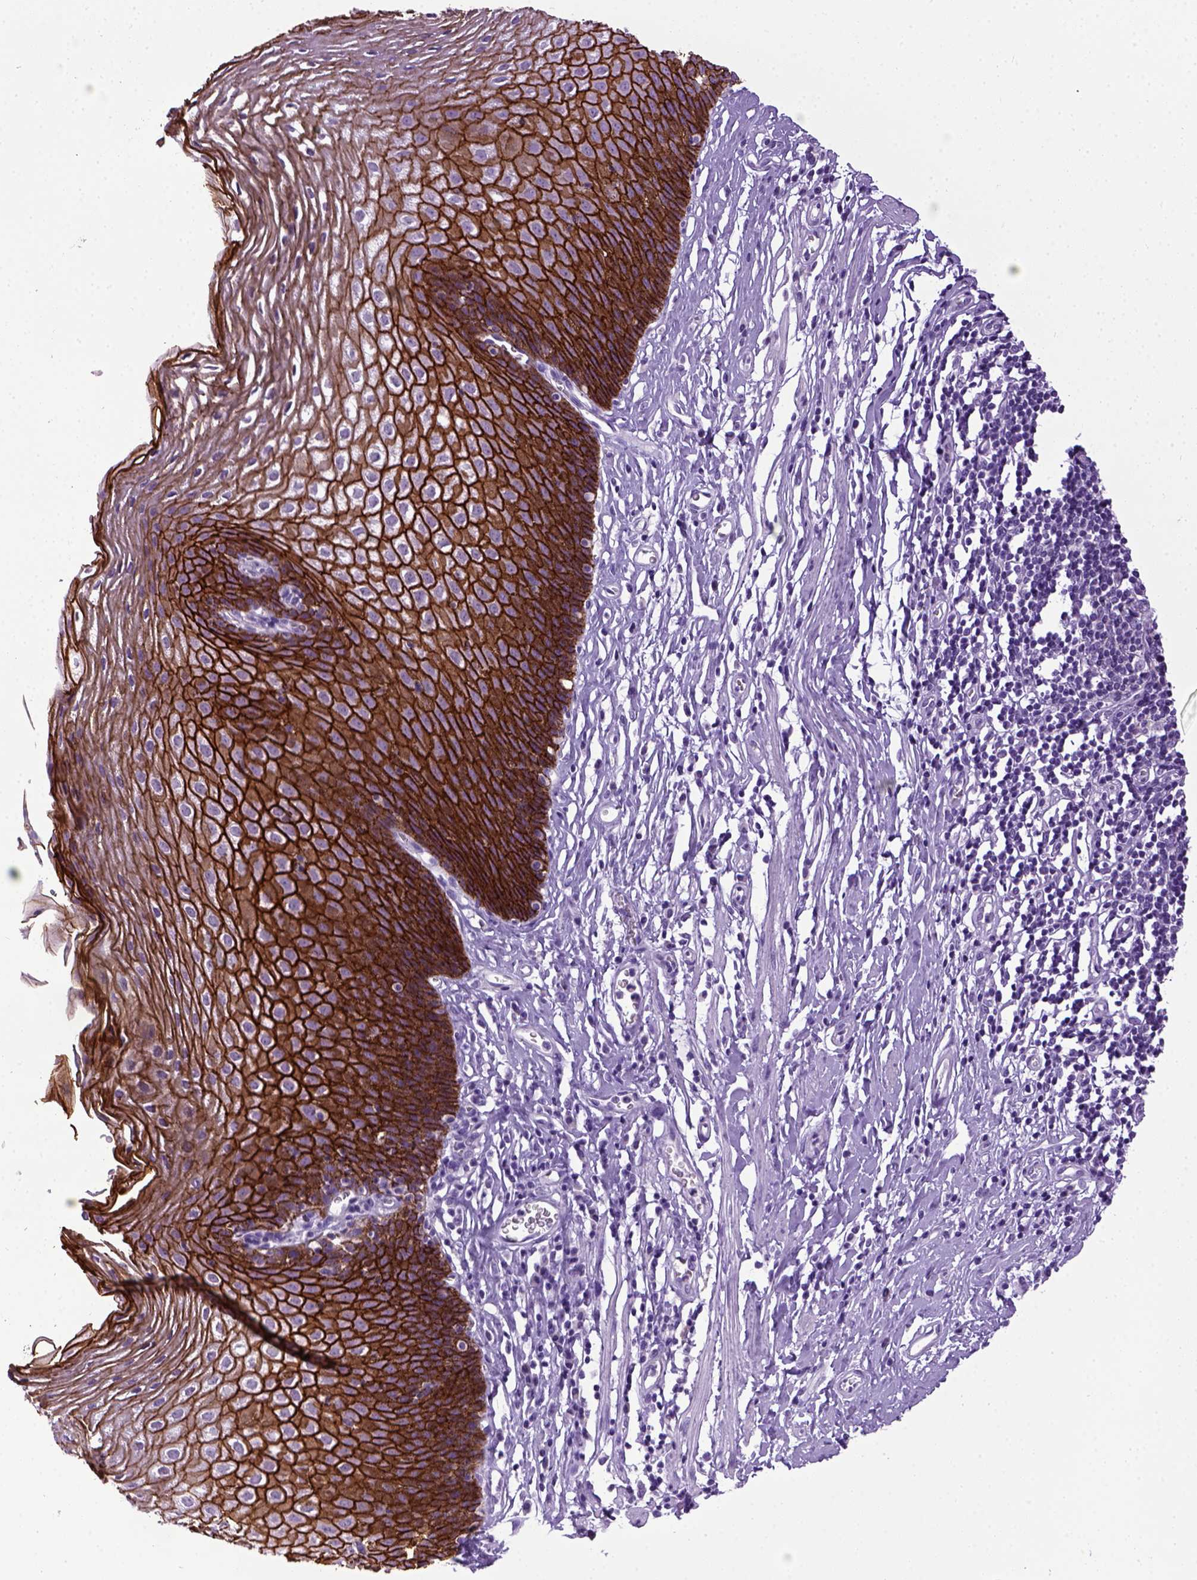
{"staining": {"intensity": "strong", "quantity": ">75%", "location": "cytoplasmic/membranous"}, "tissue": "esophagus", "cell_type": "Squamous epithelial cells", "image_type": "normal", "snomed": [{"axis": "morphology", "description": "Normal tissue, NOS"}, {"axis": "topography", "description": "Esophagus"}], "caption": "IHC image of benign esophagus: human esophagus stained using IHC exhibits high levels of strong protein expression localized specifically in the cytoplasmic/membranous of squamous epithelial cells, appearing as a cytoplasmic/membranous brown color.", "gene": "CDH1", "patient": {"sex": "male", "age": 72}}